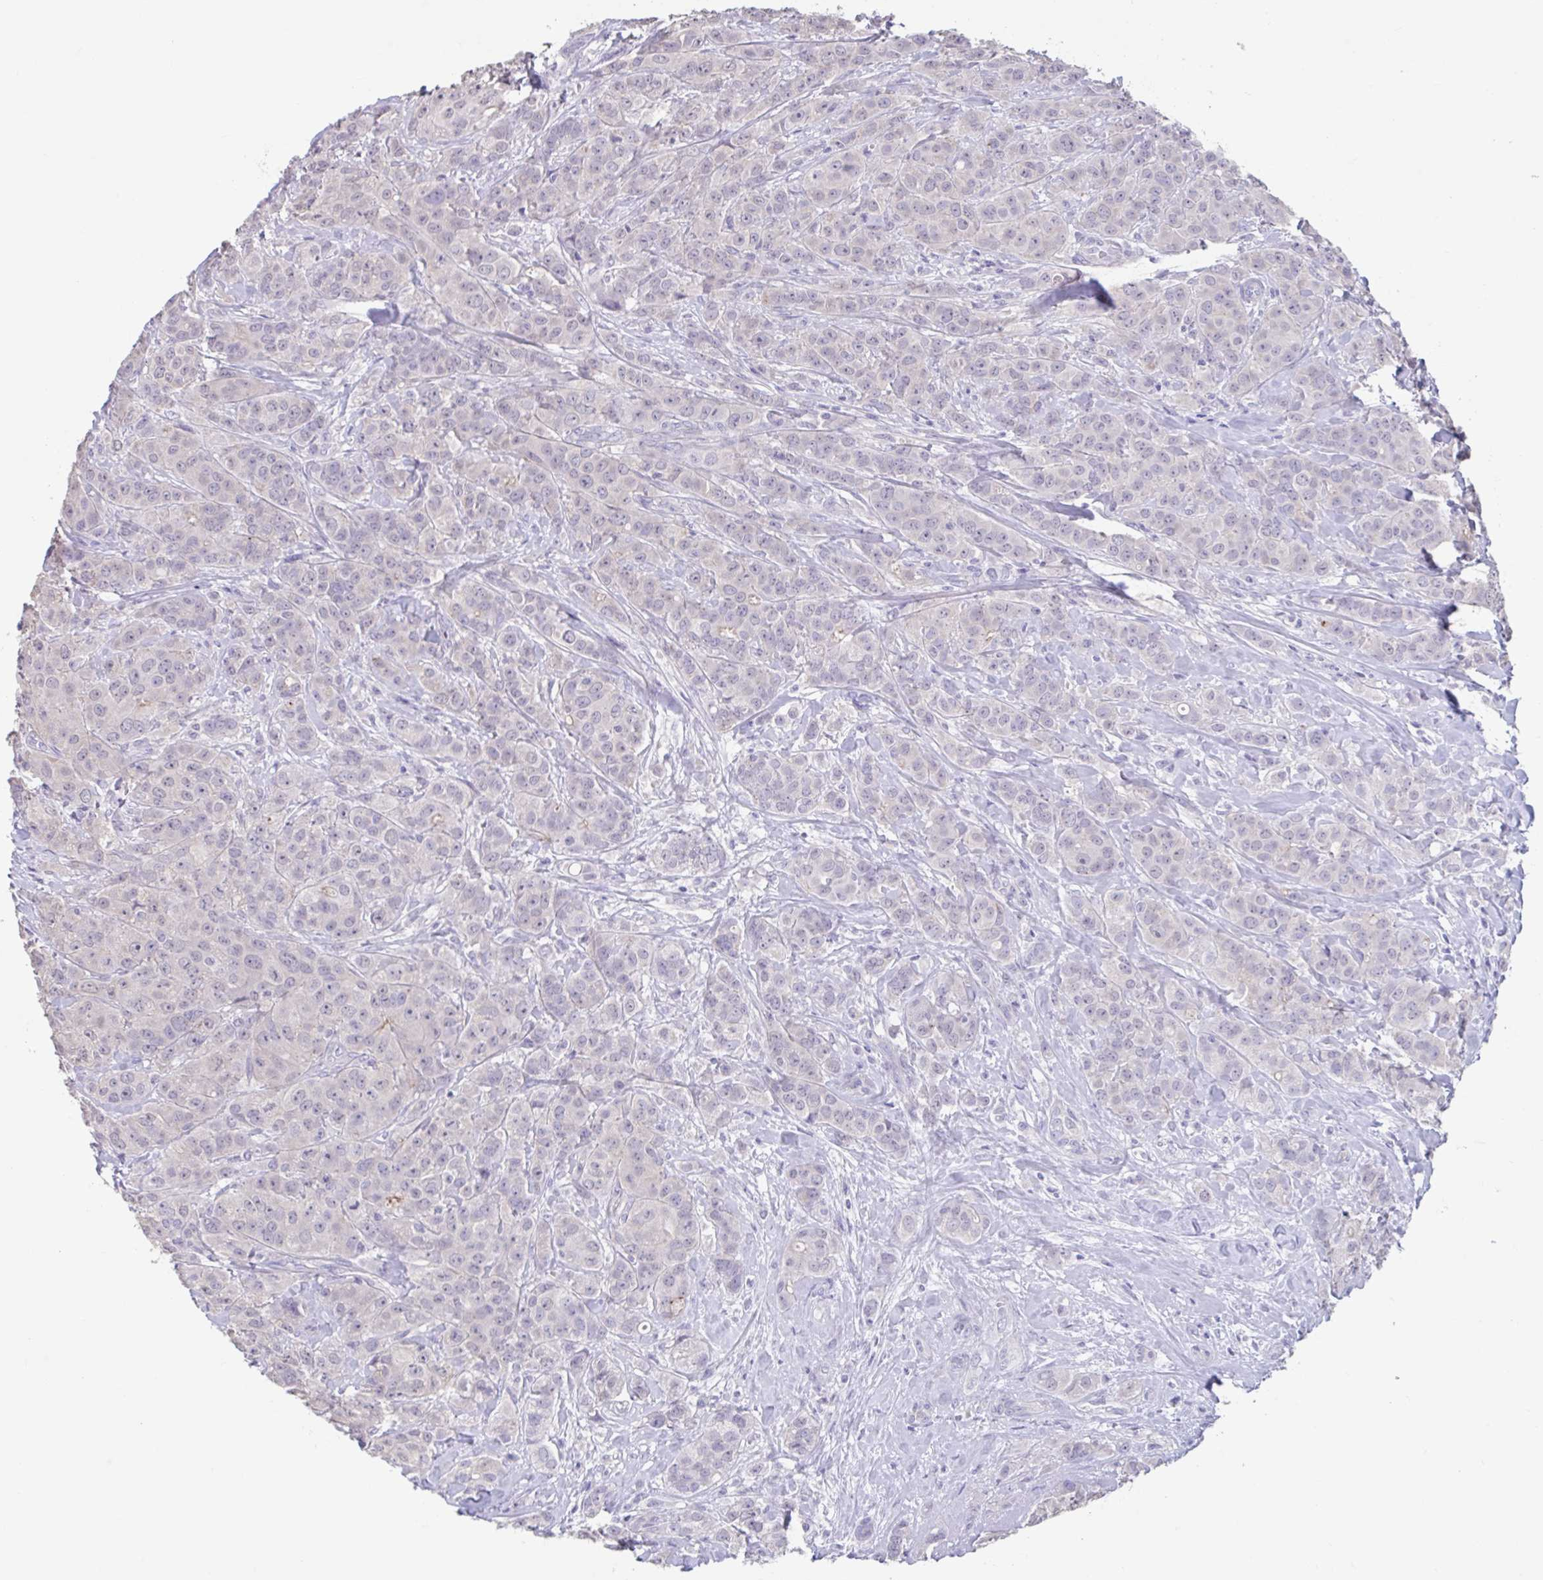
{"staining": {"intensity": "negative", "quantity": "none", "location": "none"}, "tissue": "breast cancer", "cell_type": "Tumor cells", "image_type": "cancer", "snomed": [{"axis": "morphology", "description": "Normal tissue, NOS"}, {"axis": "morphology", "description": "Duct carcinoma"}, {"axis": "topography", "description": "Breast"}], "caption": "Immunohistochemistry (IHC) of breast invasive ductal carcinoma exhibits no positivity in tumor cells.", "gene": "GPR162", "patient": {"sex": "female", "age": 43}}